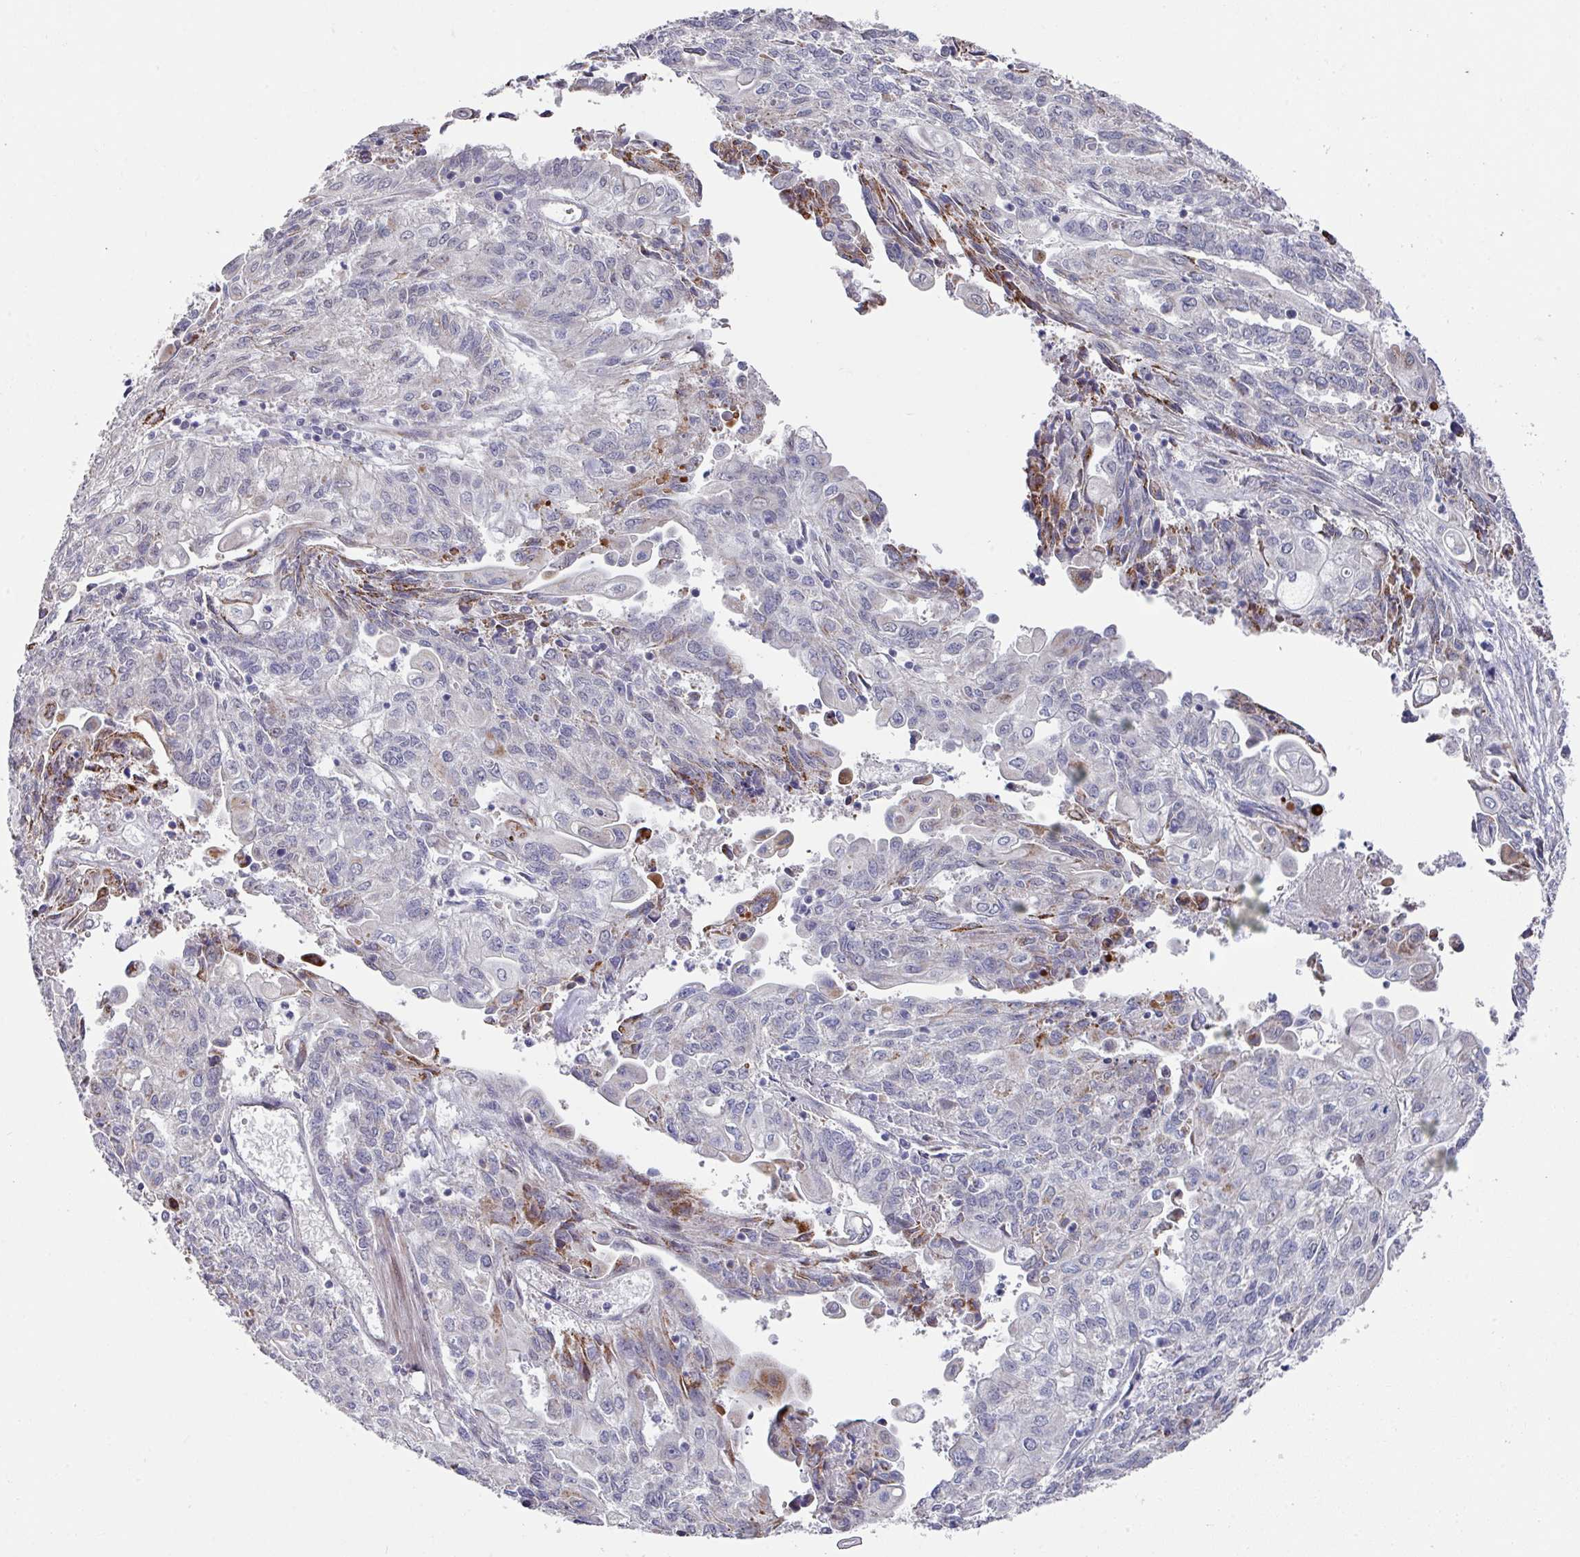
{"staining": {"intensity": "moderate", "quantity": "<25%", "location": "cytoplasmic/membranous"}, "tissue": "endometrial cancer", "cell_type": "Tumor cells", "image_type": "cancer", "snomed": [{"axis": "morphology", "description": "Adenocarcinoma, NOS"}, {"axis": "topography", "description": "Endometrium"}], "caption": "A brown stain labels moderate cytoplasmic/membranous positivity of a protein in adenocarcinoma (endometrial) tumor cells. (DAB = brown stain, brightfield microscopy at high magnification).", "gene": "CBX7", "patient": {"sex": "female", "age": 54}}